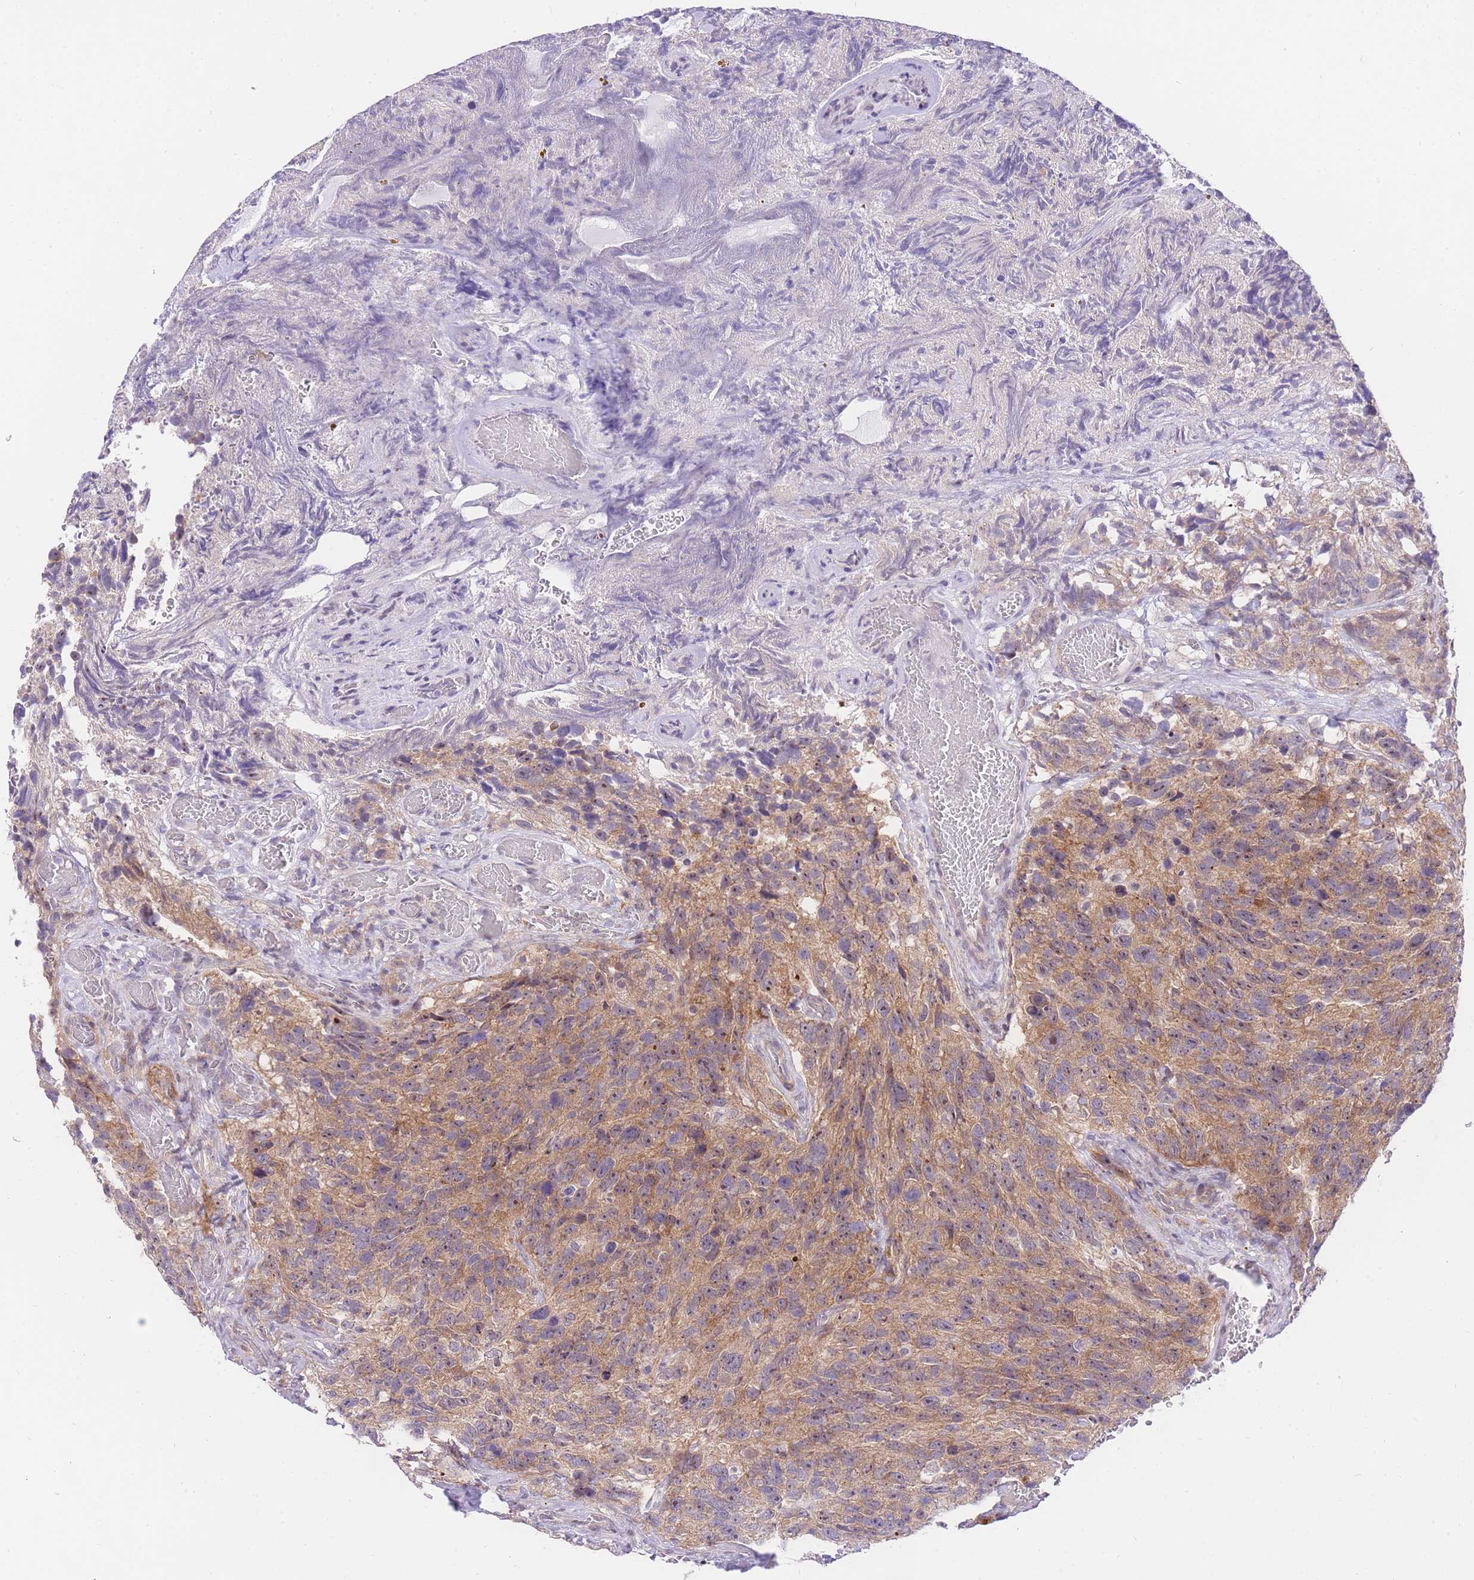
{"staining": {"intensity": "moderate", "quantity": ">75%", "location": "cytoplasmic/membranous"}, "tissue": "glioma", "cell_type": "Tumor cells", "image_type": "cancer", "snomed": [{"axis": "morphology", "description": "Glioma, malignant, High grade"}, {"axis": "topography", "description": "Brain"}], "caption": "A brown stain highlights moderate cytoplasmic/membranous positivity of a protein in malignant high-grade glioma tumor cells.", "gene": "STK39", "patient": {"sex": "male", "age": 69}}